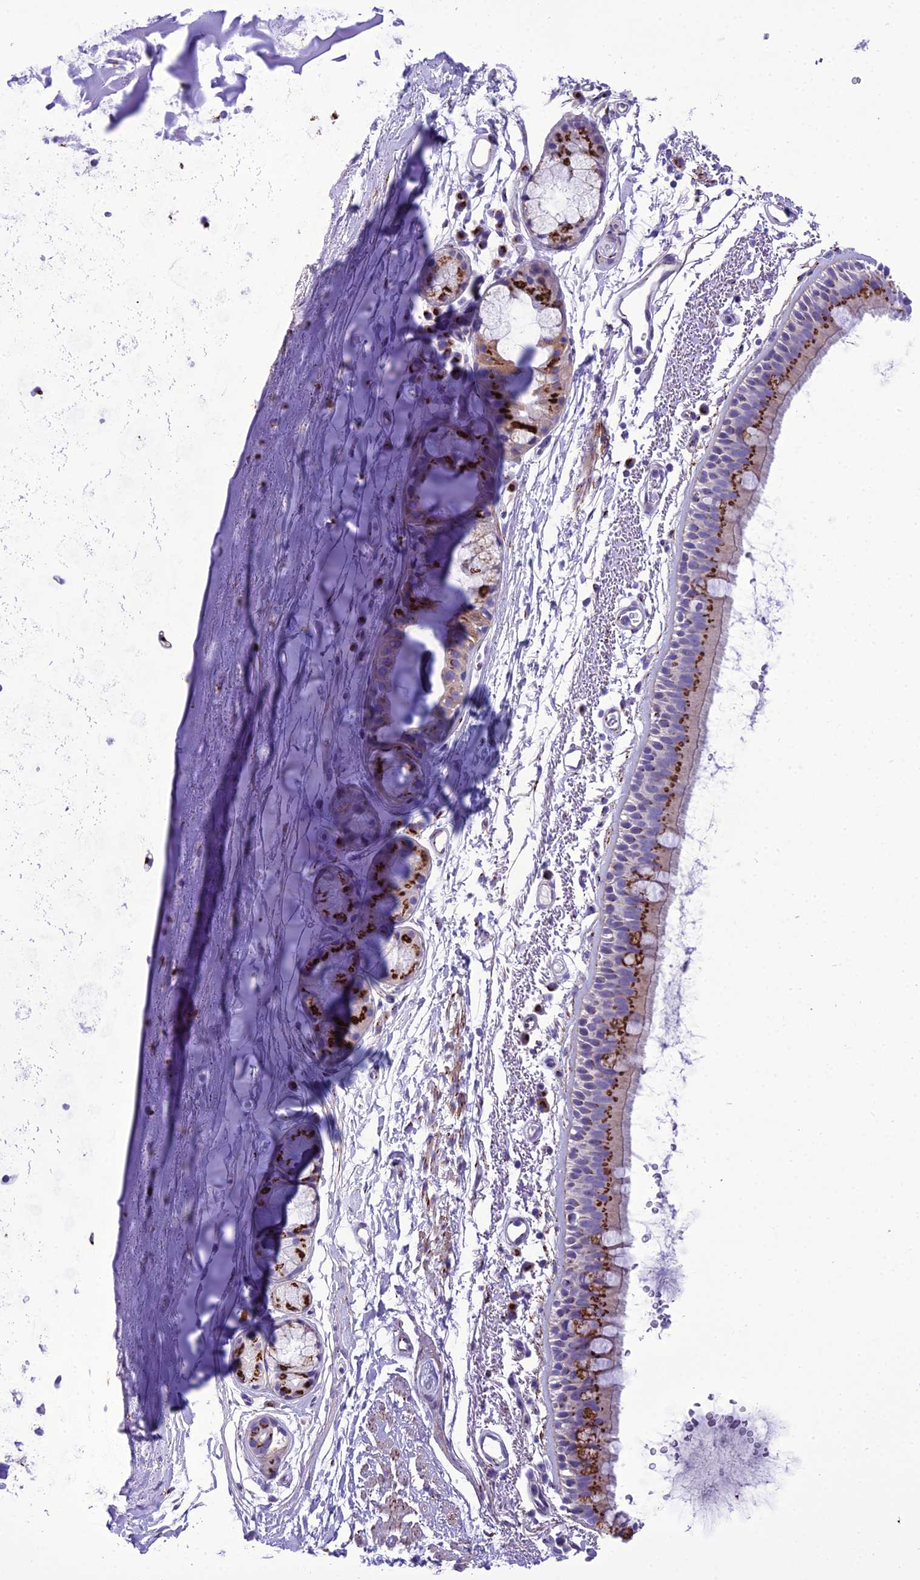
{"staining": {"intensity": "moderate", "quantity": "25%-75%", "location": "cytoplasmic/membranous"}, "tissue": "bronchus", "cell_type": "Respiratory epithelial cells", "image_type": "normal", "snomed": [{"axis": "morphology", "description": "Normal tissue, NOS"}, {"axis": "topography", "description": "Lymph node"}, {"axis": "topography", "description": "Bronchus"}], "caption": "Immunohistochemistry (IHC) staining of unremarkable bronchus, which reveals medium levels of moderate cytoplasmic/membranous expression in approximately 25%-75% of respiratory epithelial cells indicating moderate cytoplasmic/membranous protein expression. The staining was performed using DAB (3,3'-diaminobenzidine) (brown) for protein detection and nuclei were counterstained in hematoxylin (blue).", "gene": "GOLM2", "patient": {"sex": "female", "age": 70}}